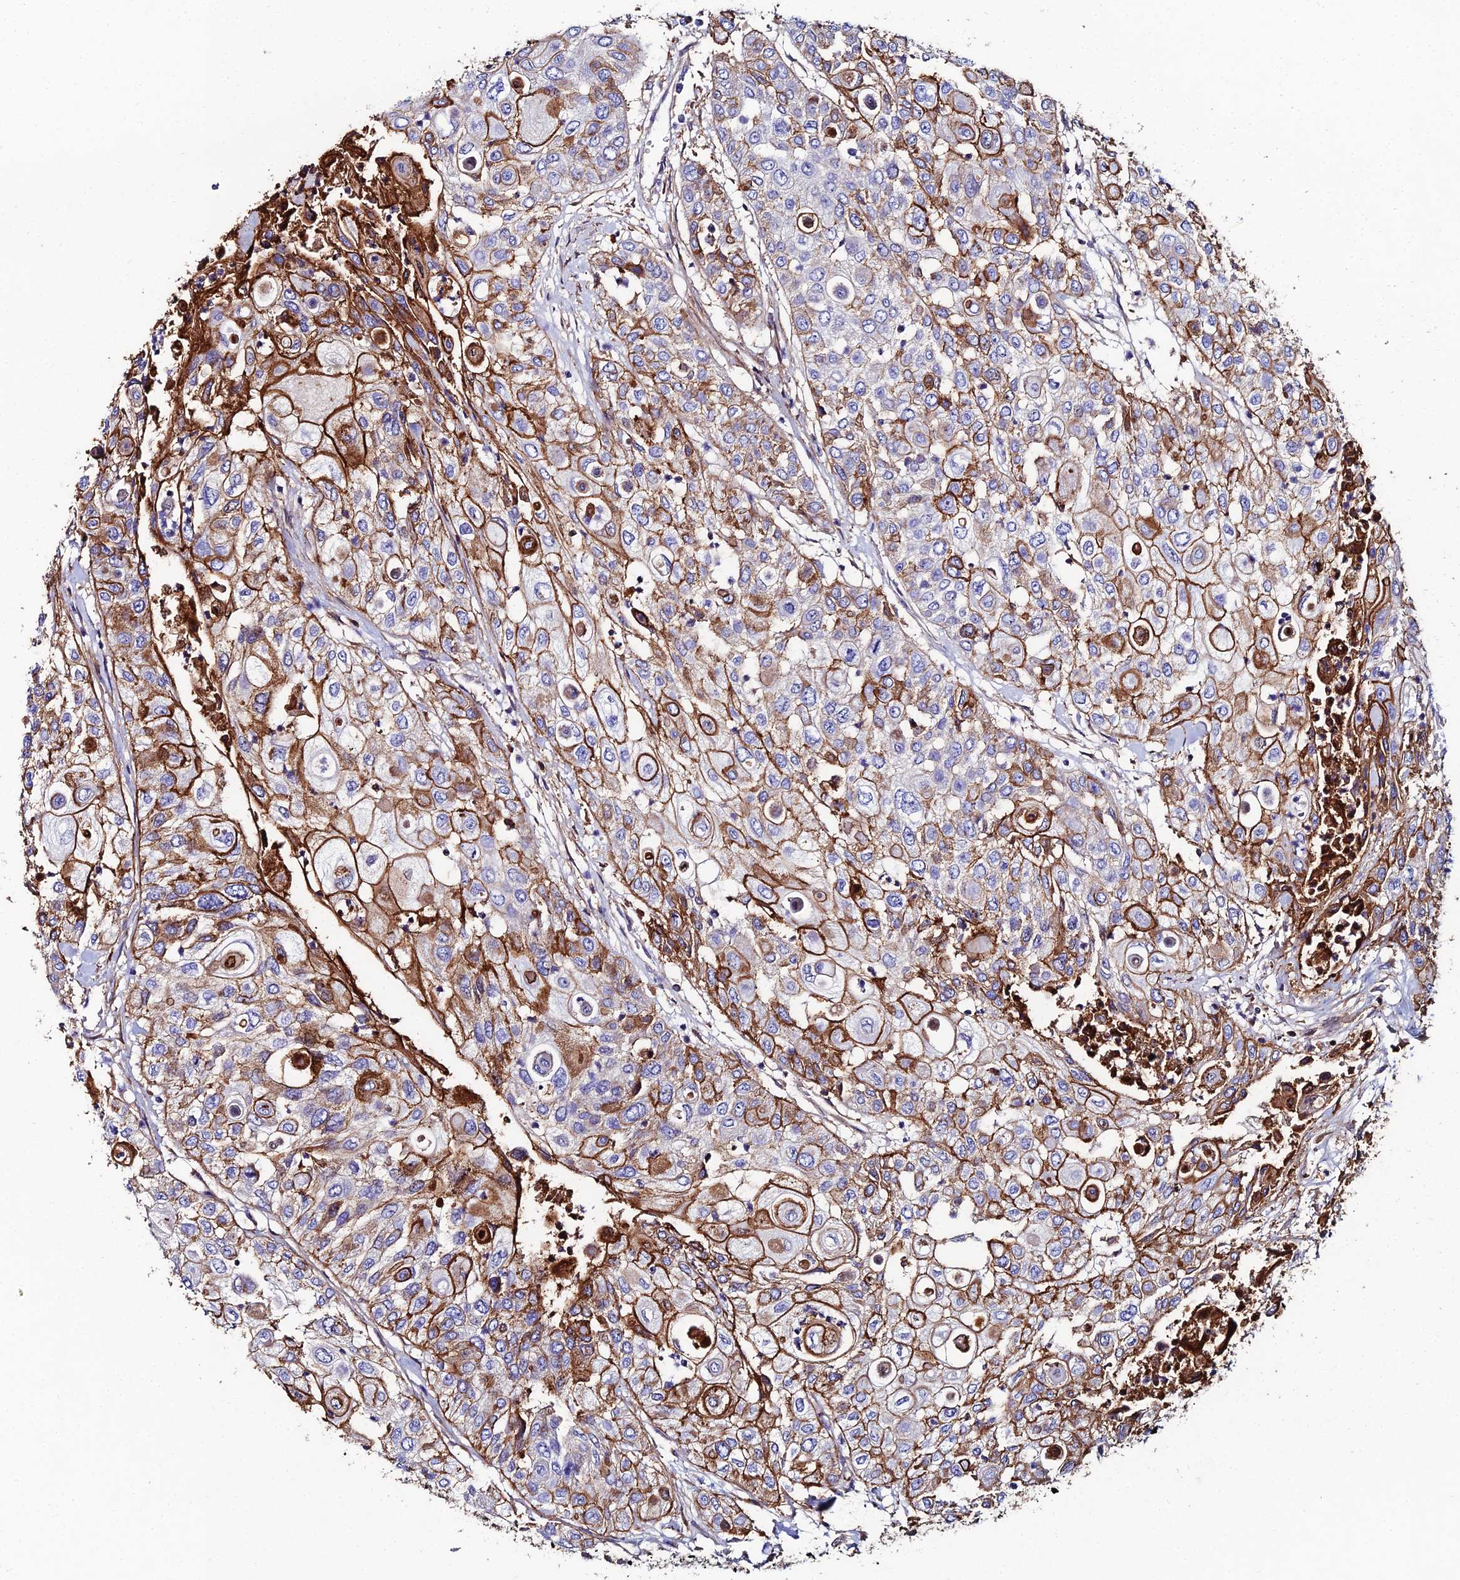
{"staining": {"intensity": "strong", "quantity": ">75%", "location": "cytoplasmic/membranous"}, "tissue": "urothelial cancer", "cell_type": "Tumor cells", "image_type": "cancer", "snomed": [{"axis": "morphology", "description": "Urothelial carcinoma, High grade"}, {"axis": "topography", "description": "Urinary bladder"}], "caption": "Urothelial cancer was stained to show a protein in brown. There is high levels of strong cytoplasmic/membranous positivity in about >75% of tumor cells.", "gene": "C6", "patient": {"sex": "female", "age": 79}}